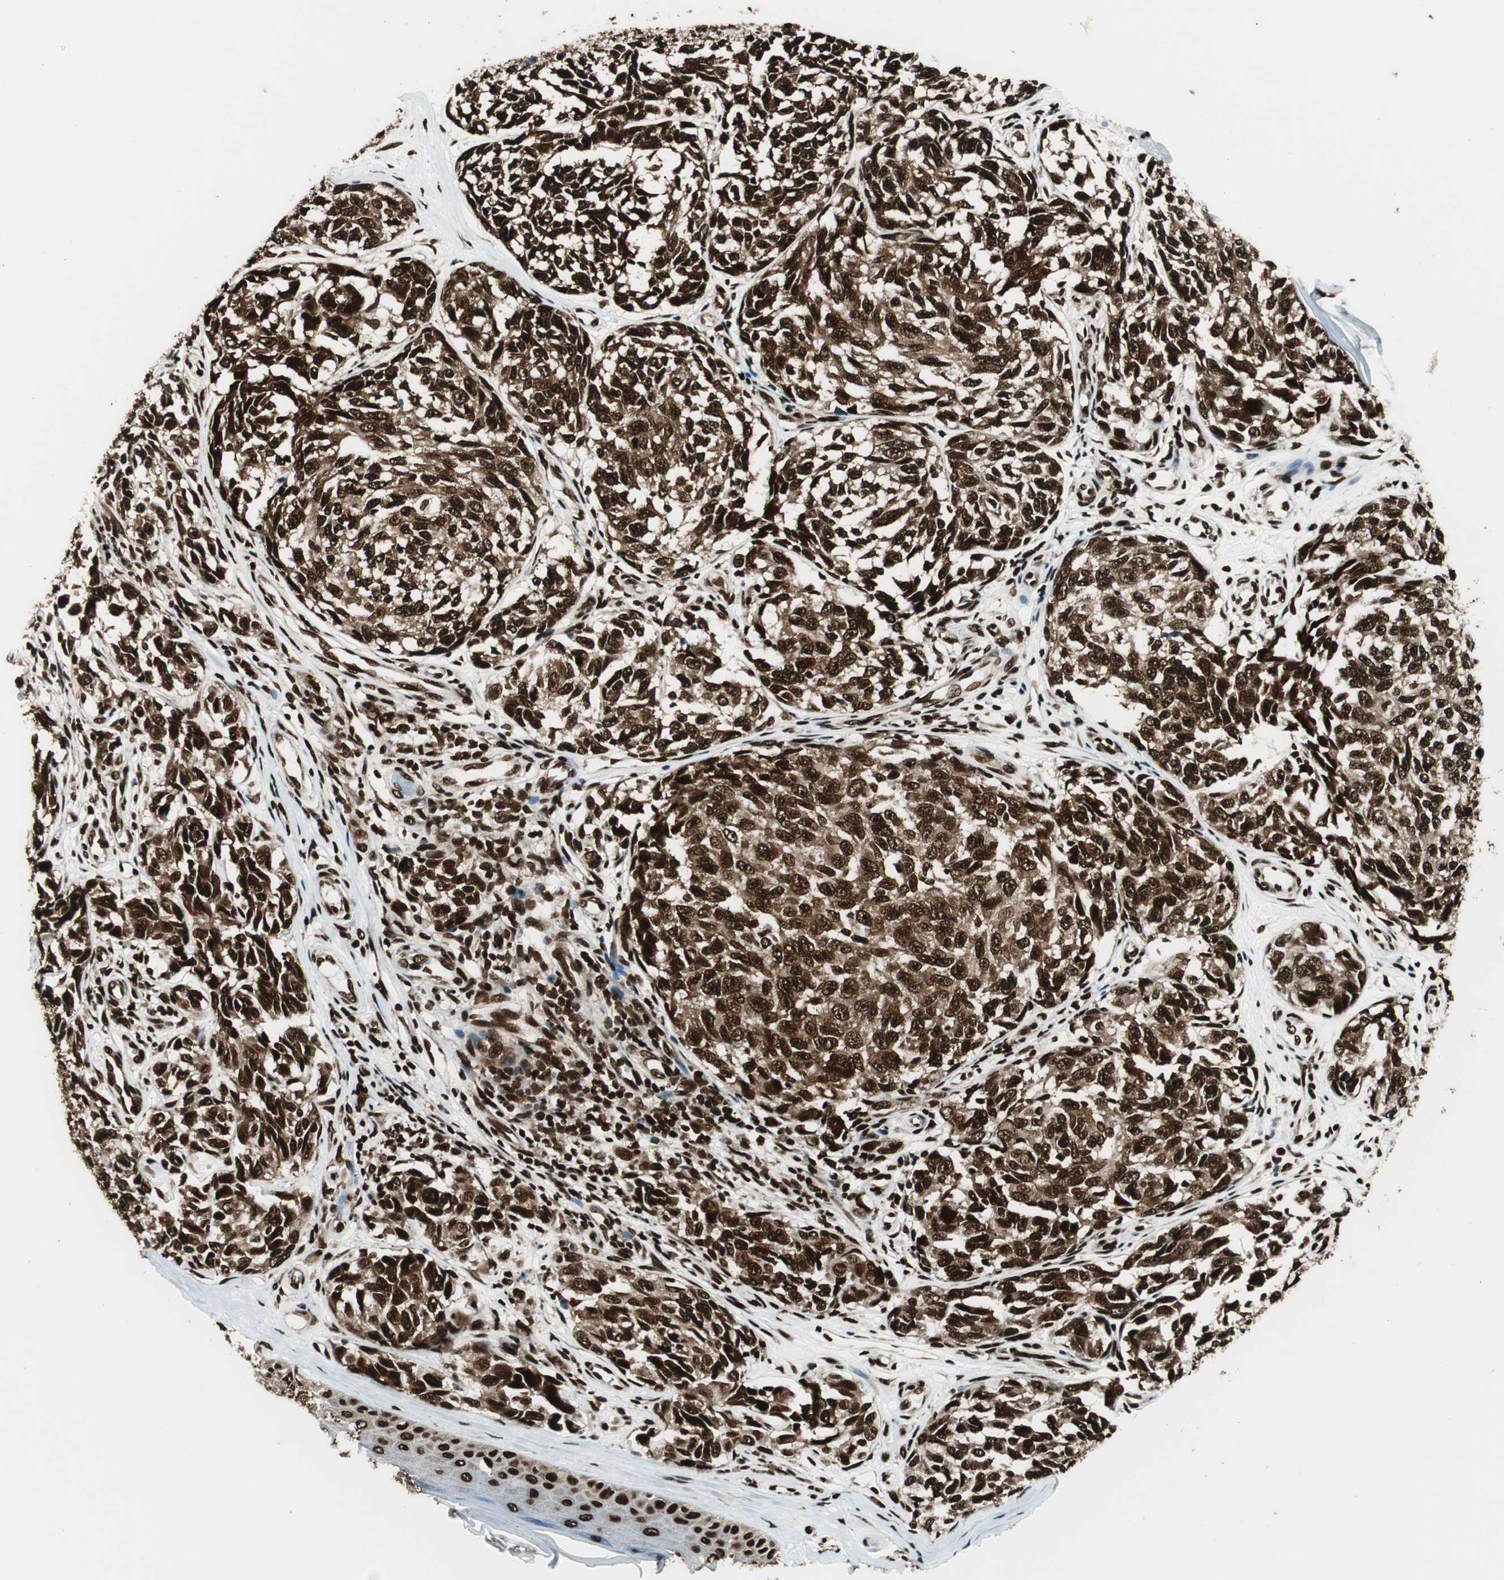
{"staining": {"intensity": "strong", "quantity": ">75%", "location": "cytoplasmic/membranous,nuclear"}, "tissue": "melanoma", "cell_type": "Tumor cells", "image_type": "cancer", "snomed": [{"axis": "morphology", "description": "Malignant melanoma, NOS"}, {"axis": "topography", "description": "Skin"}], "caption": "Protein staining shows strong cytoplasmic/membranous and nuclear positivity in about >75% of tumor cells in malignant melanoma.", "gene": "EWSR1", "patient": {"sex": "female", "age": 64}}